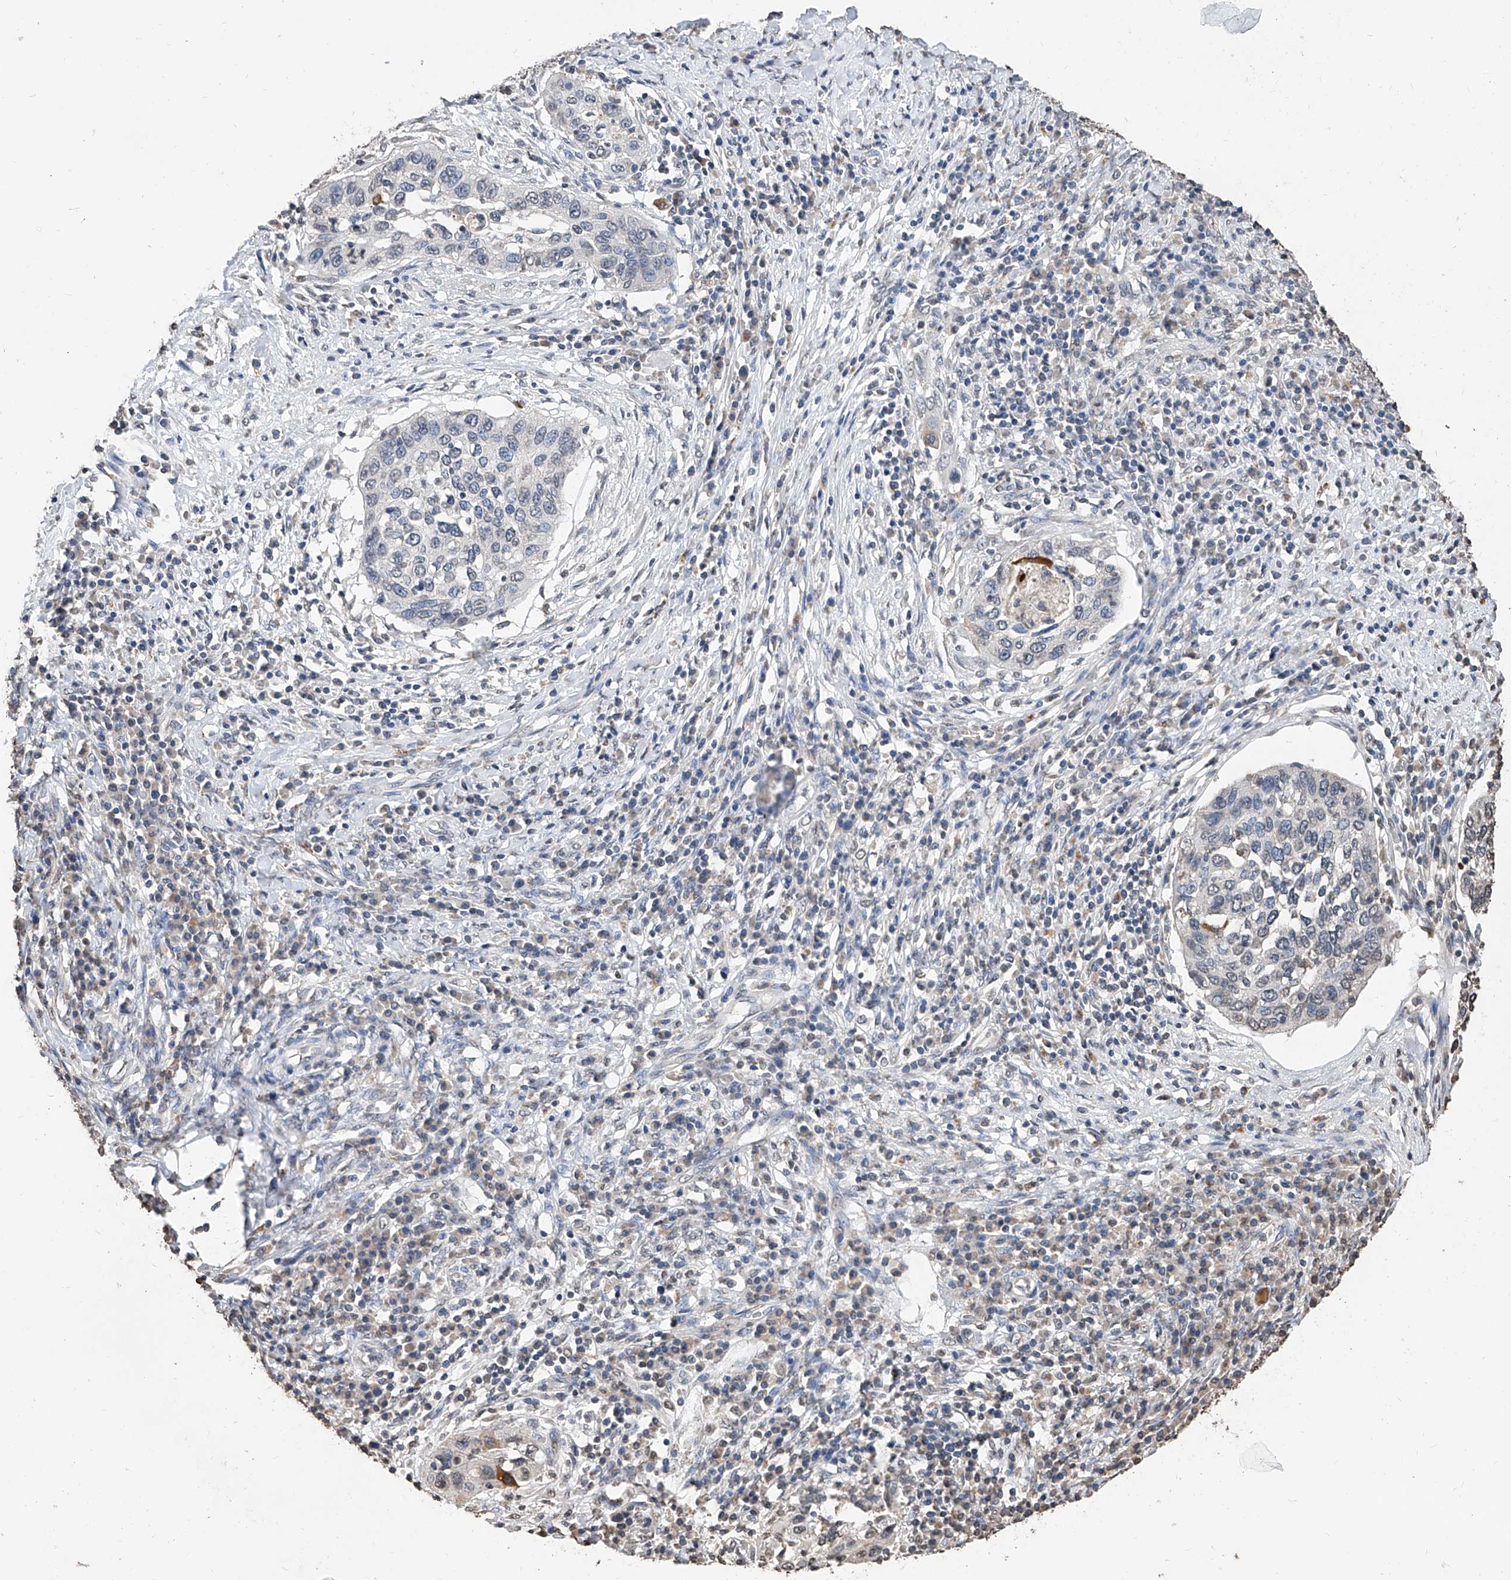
{"staining": {"intensity": "negative", "quantity": "none", "location": "none"}, "tissue": "cervical cancer", "cell_type": "Tumor cells", "image_type": "cancer", "snomed": [{"axis": "morphology", "description": "Squamous cell carcinoma, NOS"}, {"axis": "topography", "description": "Cervix"}], "caption": "Immunohistochemistry (IHC) image of neoplastic tissue: squamous cell carcinoma (cervical) stained with DAB (3,3'-diaminobenzidine) reveals no significant protein staining in tumor cells.", "gene": "RP9", "patient": {"sex": "female", "age": 38}}